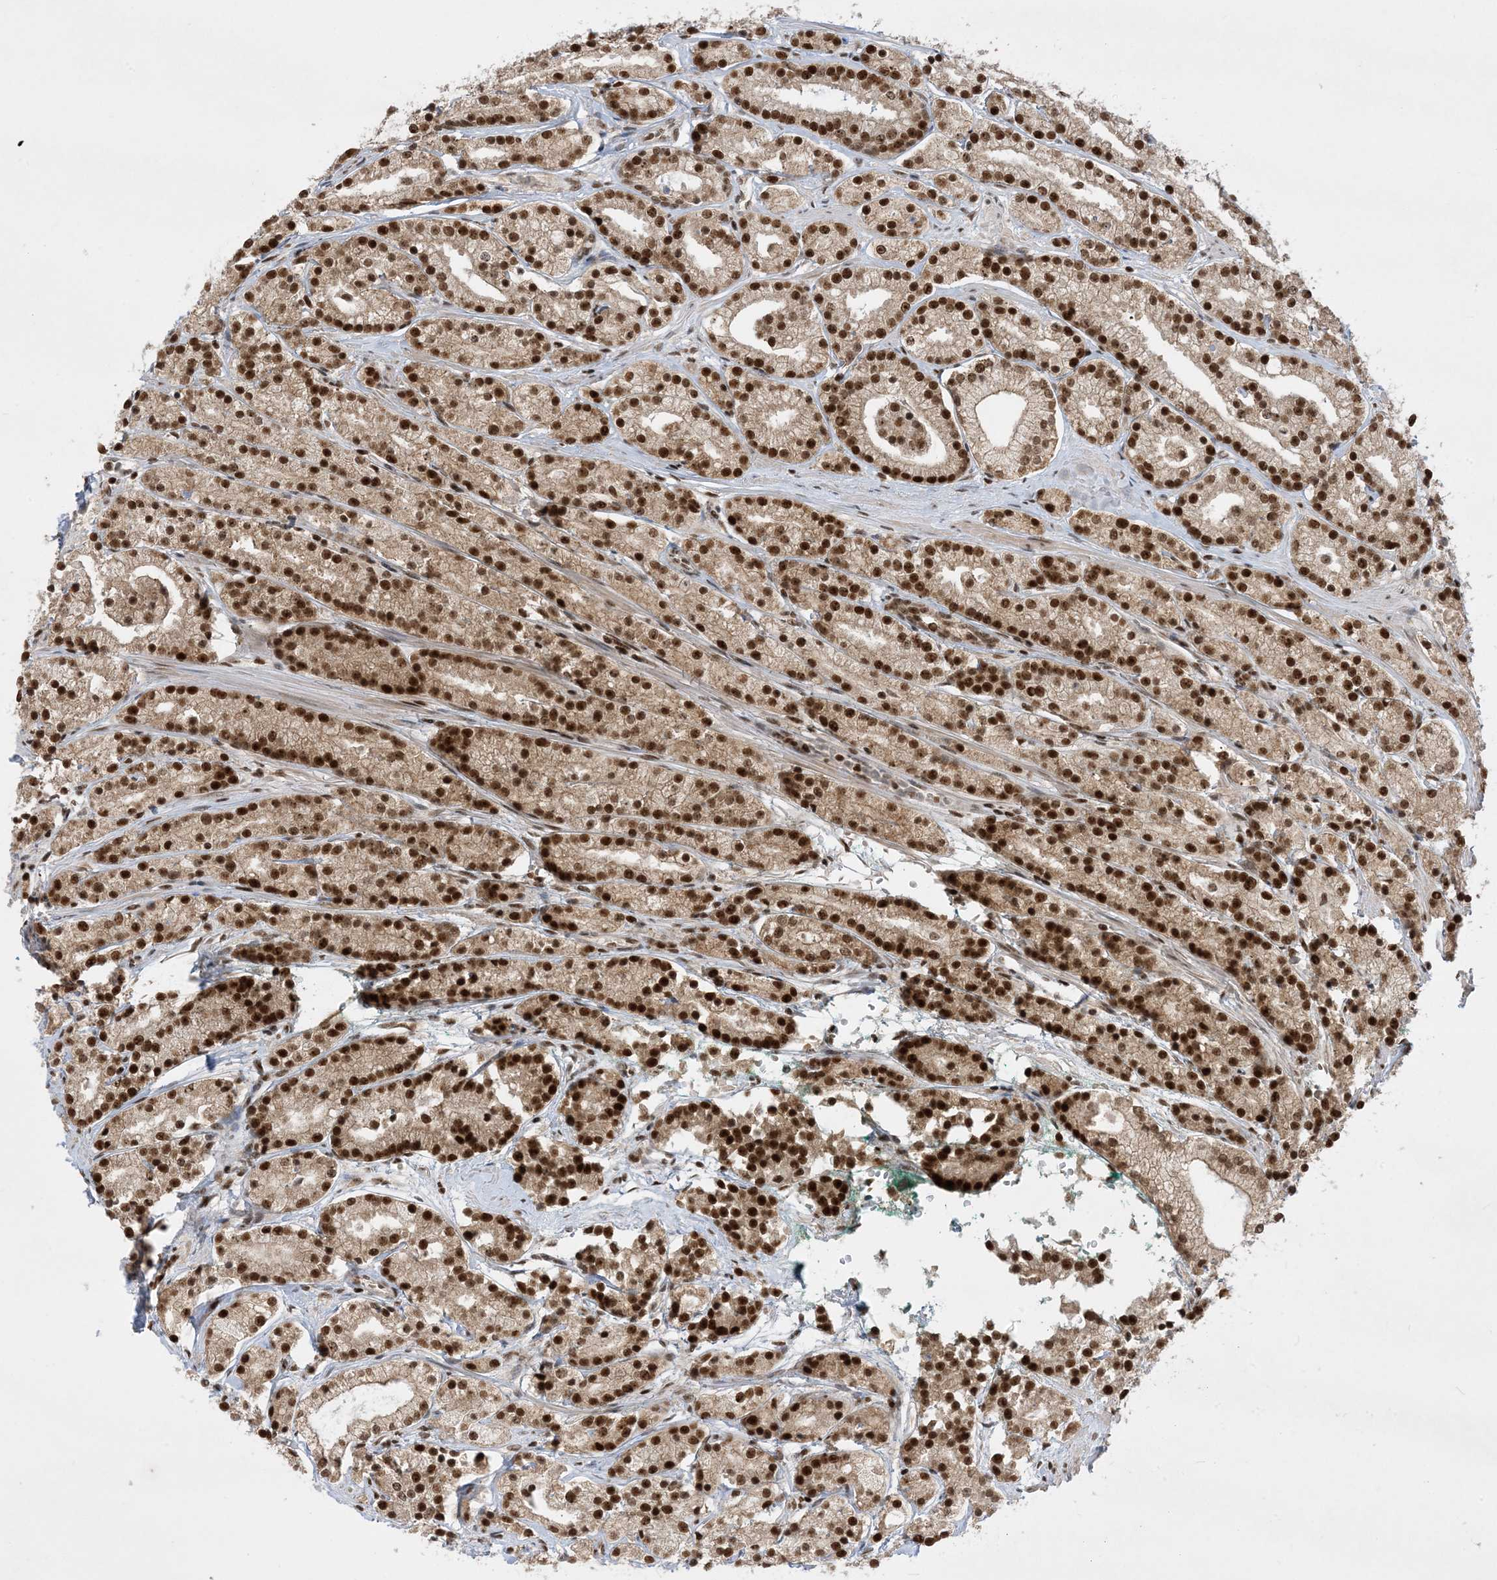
{"staining": {"intensity": "strong", "quantity": ">75%", "location": "nuclear"}, "tissue": "prostate cancer", "cell_type": "Tumor cells", "image_type": "cancer", "snomed": [{"axis": "morphology", "description": "Adenocarcinoma, High grade"}, {"axis": "topography", "description": "Prostate"}], "caption": "Human prostate cancer (adenocarcinoma (high-grade)) stained with a protein marker reveals strong staining in tumor cells.", "gene": "PPIL2", "patient": {"sex": "male", "age": 69}}